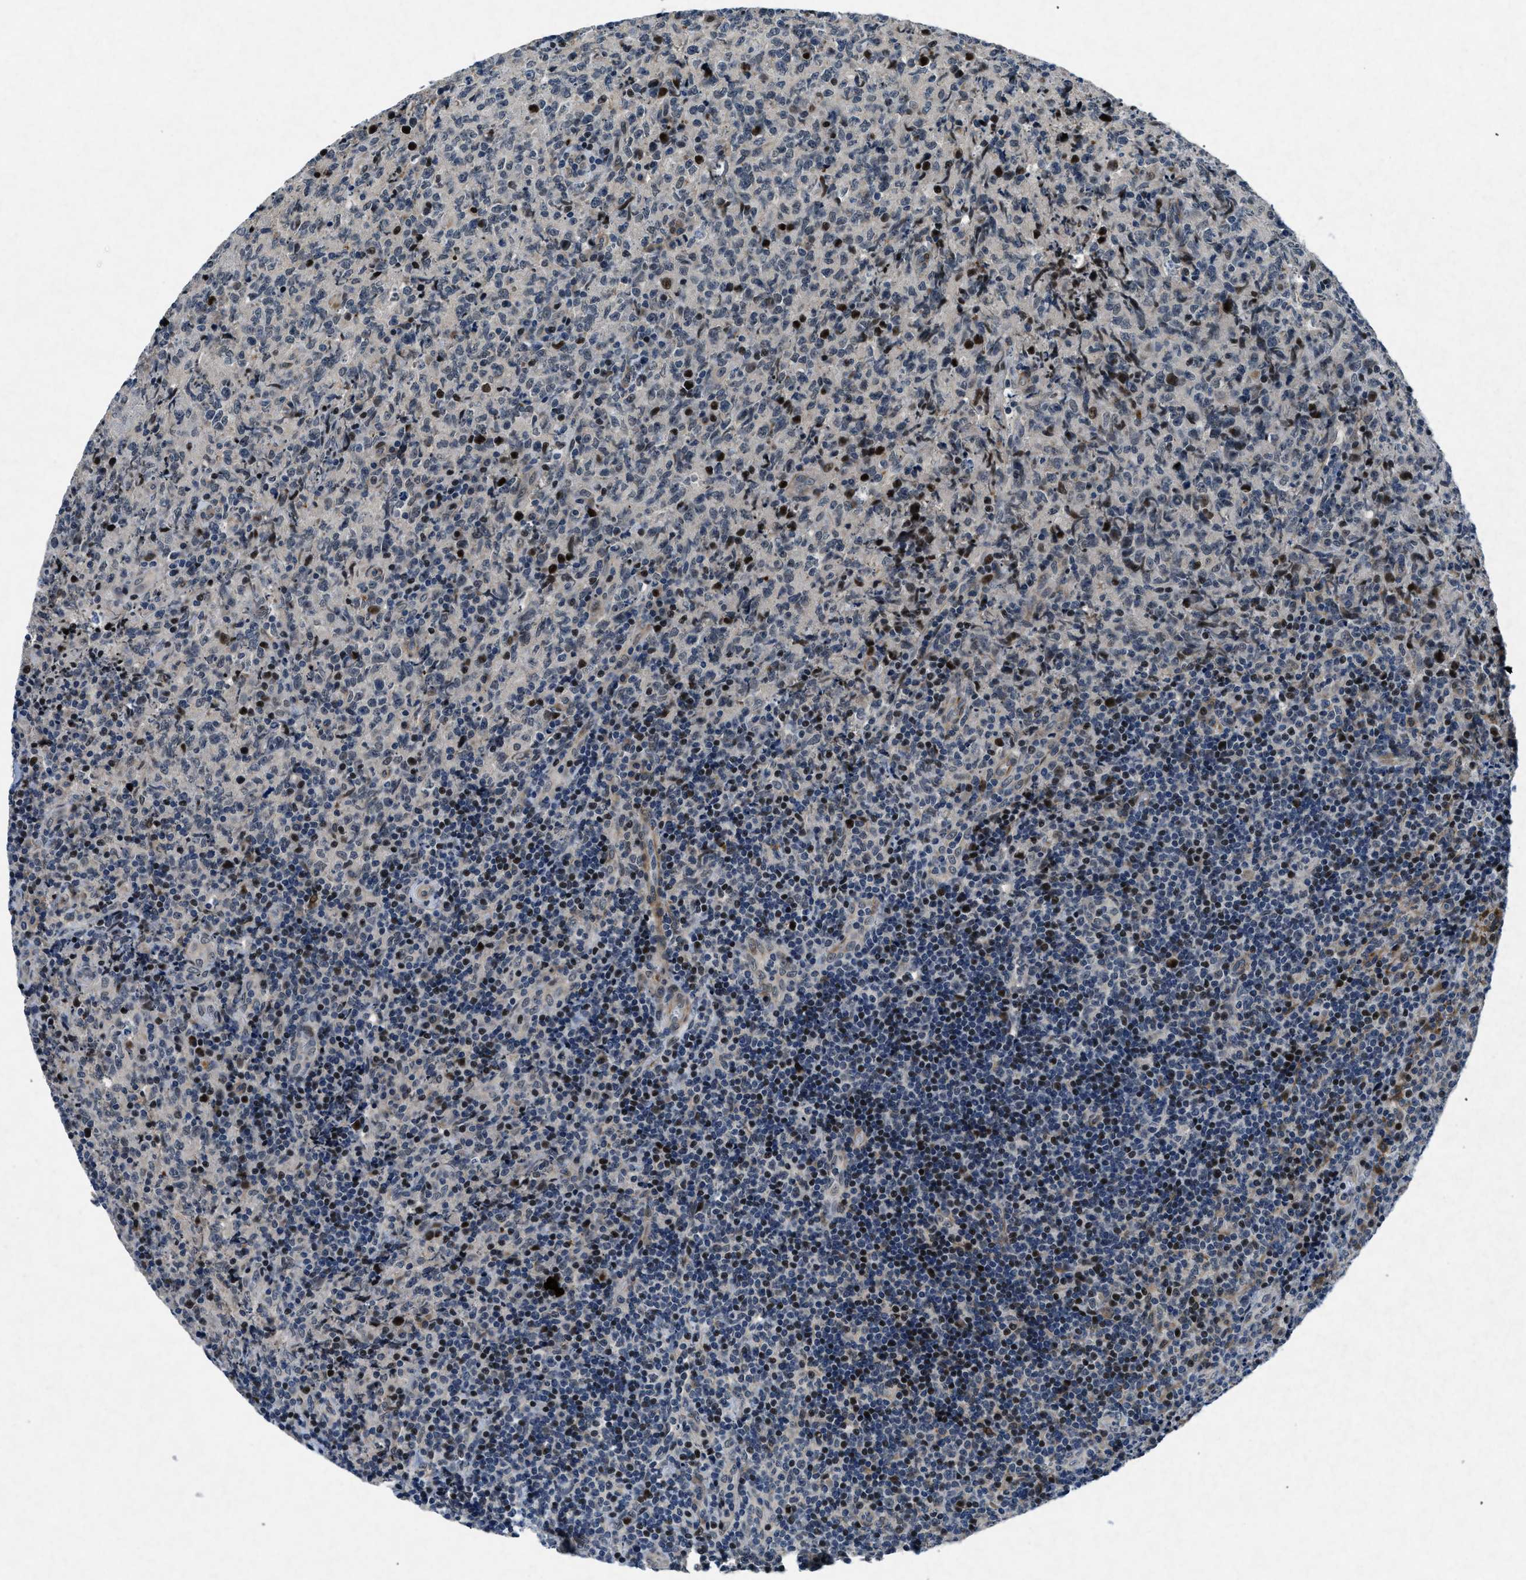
{"staining": {"intensity": "moderate", "quantity": "<25%", "location": "nuclear"}, "tissue": "lymphoma", "cell_type": "Tumor cells", "image_type": "cancer", "snomed": [{"axis": "morphology", "description": "Malignant lymphoma, non-Hodgkin's type, High grade"}, {"axis": "topography", "description": "Tonsil"}], "caption": "Protein staining exhibits moderate nuclear staining in about <25% of tumor cells in high-grade malignant lymphoma, non-Hodgkin's type. The staining was performed using DAB to visualize the protein expression in brown, while the nuclei were stained in blue with hematoxylin (Magnification: 20x).", "gene": "PHLDA1", "patient": {"sex": "female", "age": 36}}